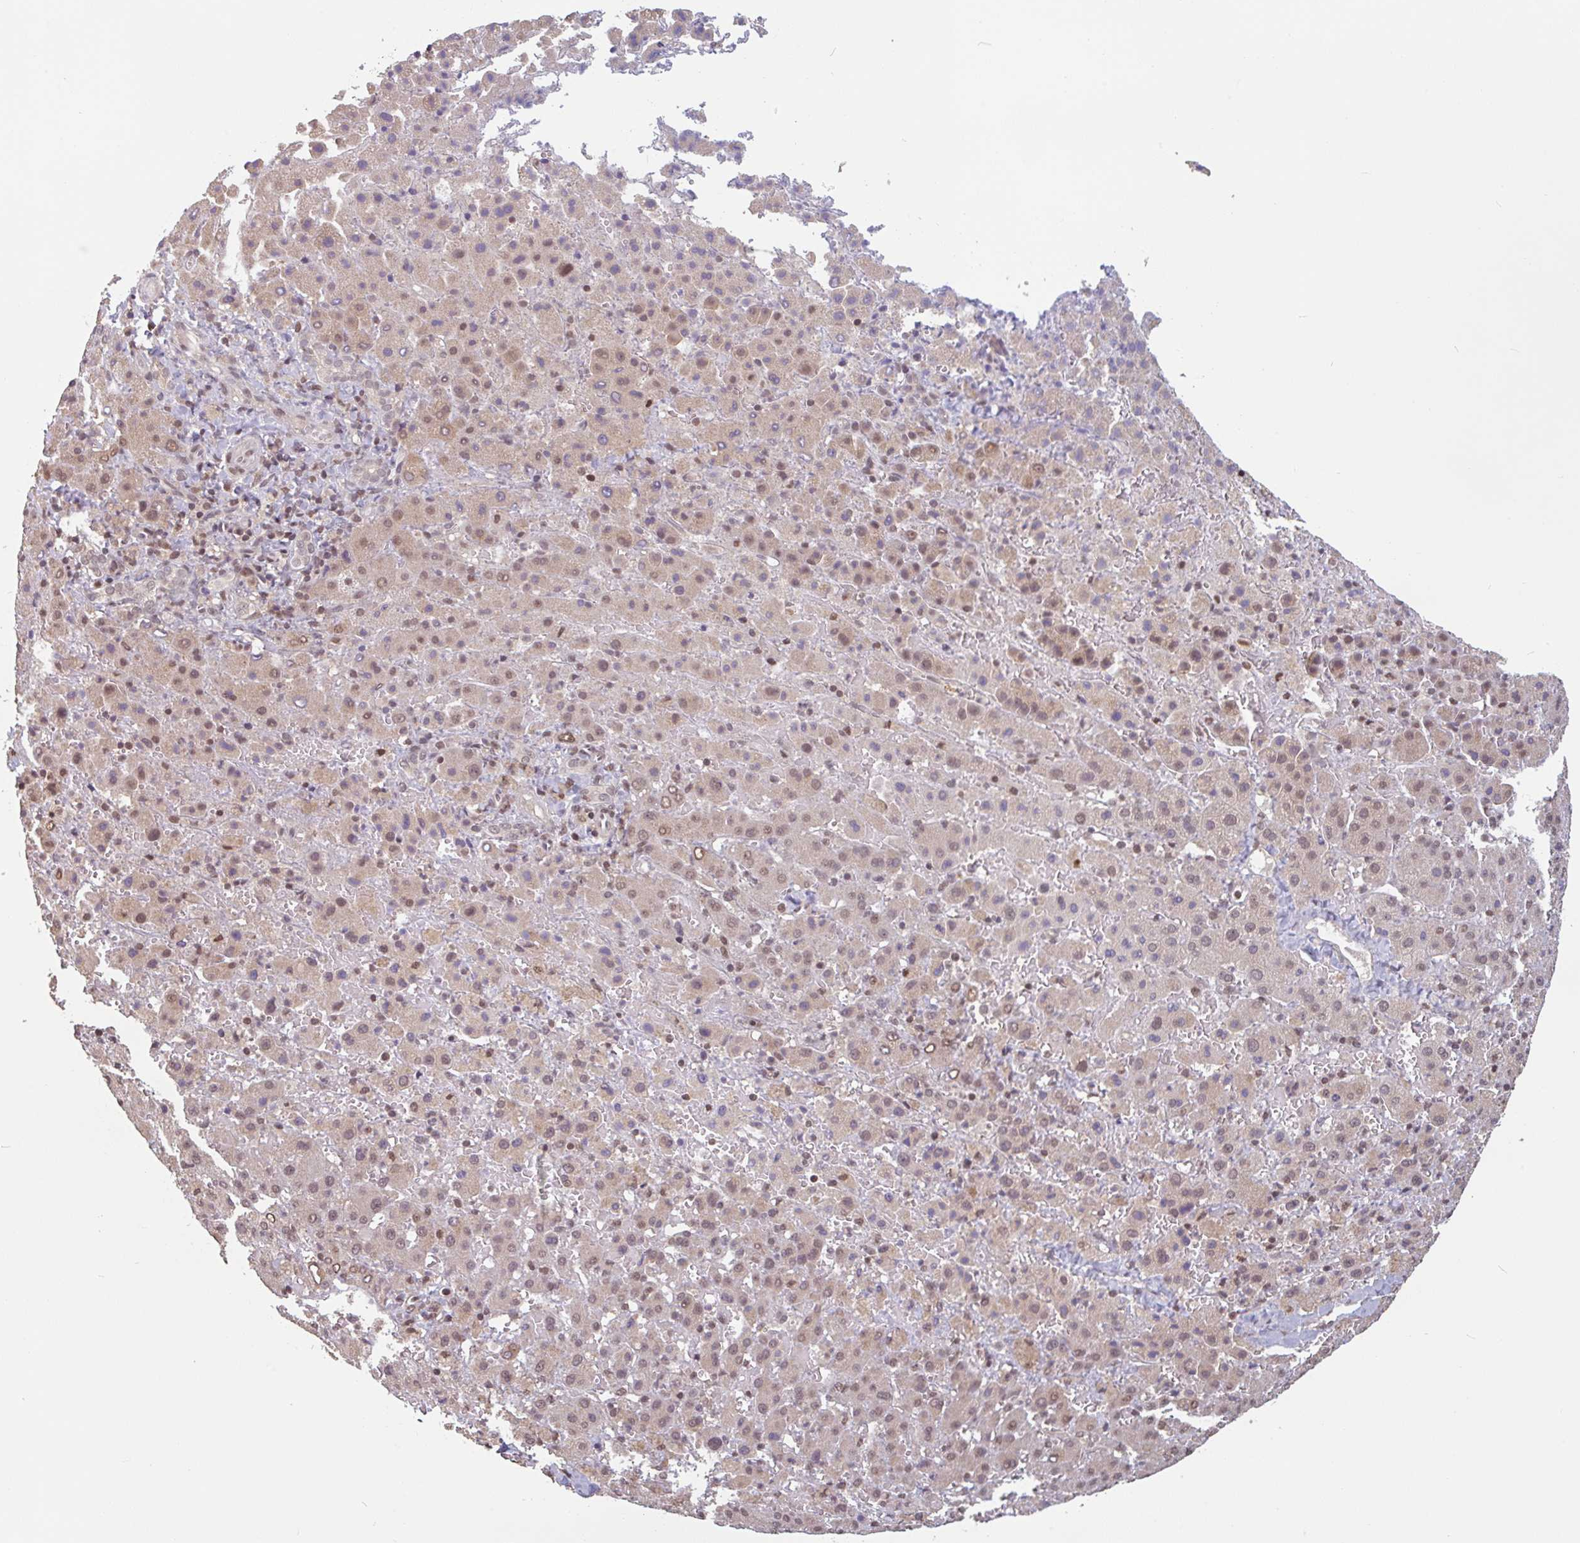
{"staining": {"intensity": "weak", "quantity": ">75%", "location": "nuclear"}, "tissue": "liver cancer", "cell_type": "Tumor cells", "image_type": "cancer", "snomed": [{"axis": "morphology", "description": "Carcinoma, Hepatocellular, NOS"}, {"axis": "topography", "description": "Liver"}], "caption": "Liver hepatocellular carcinoma stained with immunohistochemistry (IHC) exhibits weak nuclear positivity in about >75% of tumor cells.", "gene": "DR1", "patient": {"sex": "female", "age": 58}}